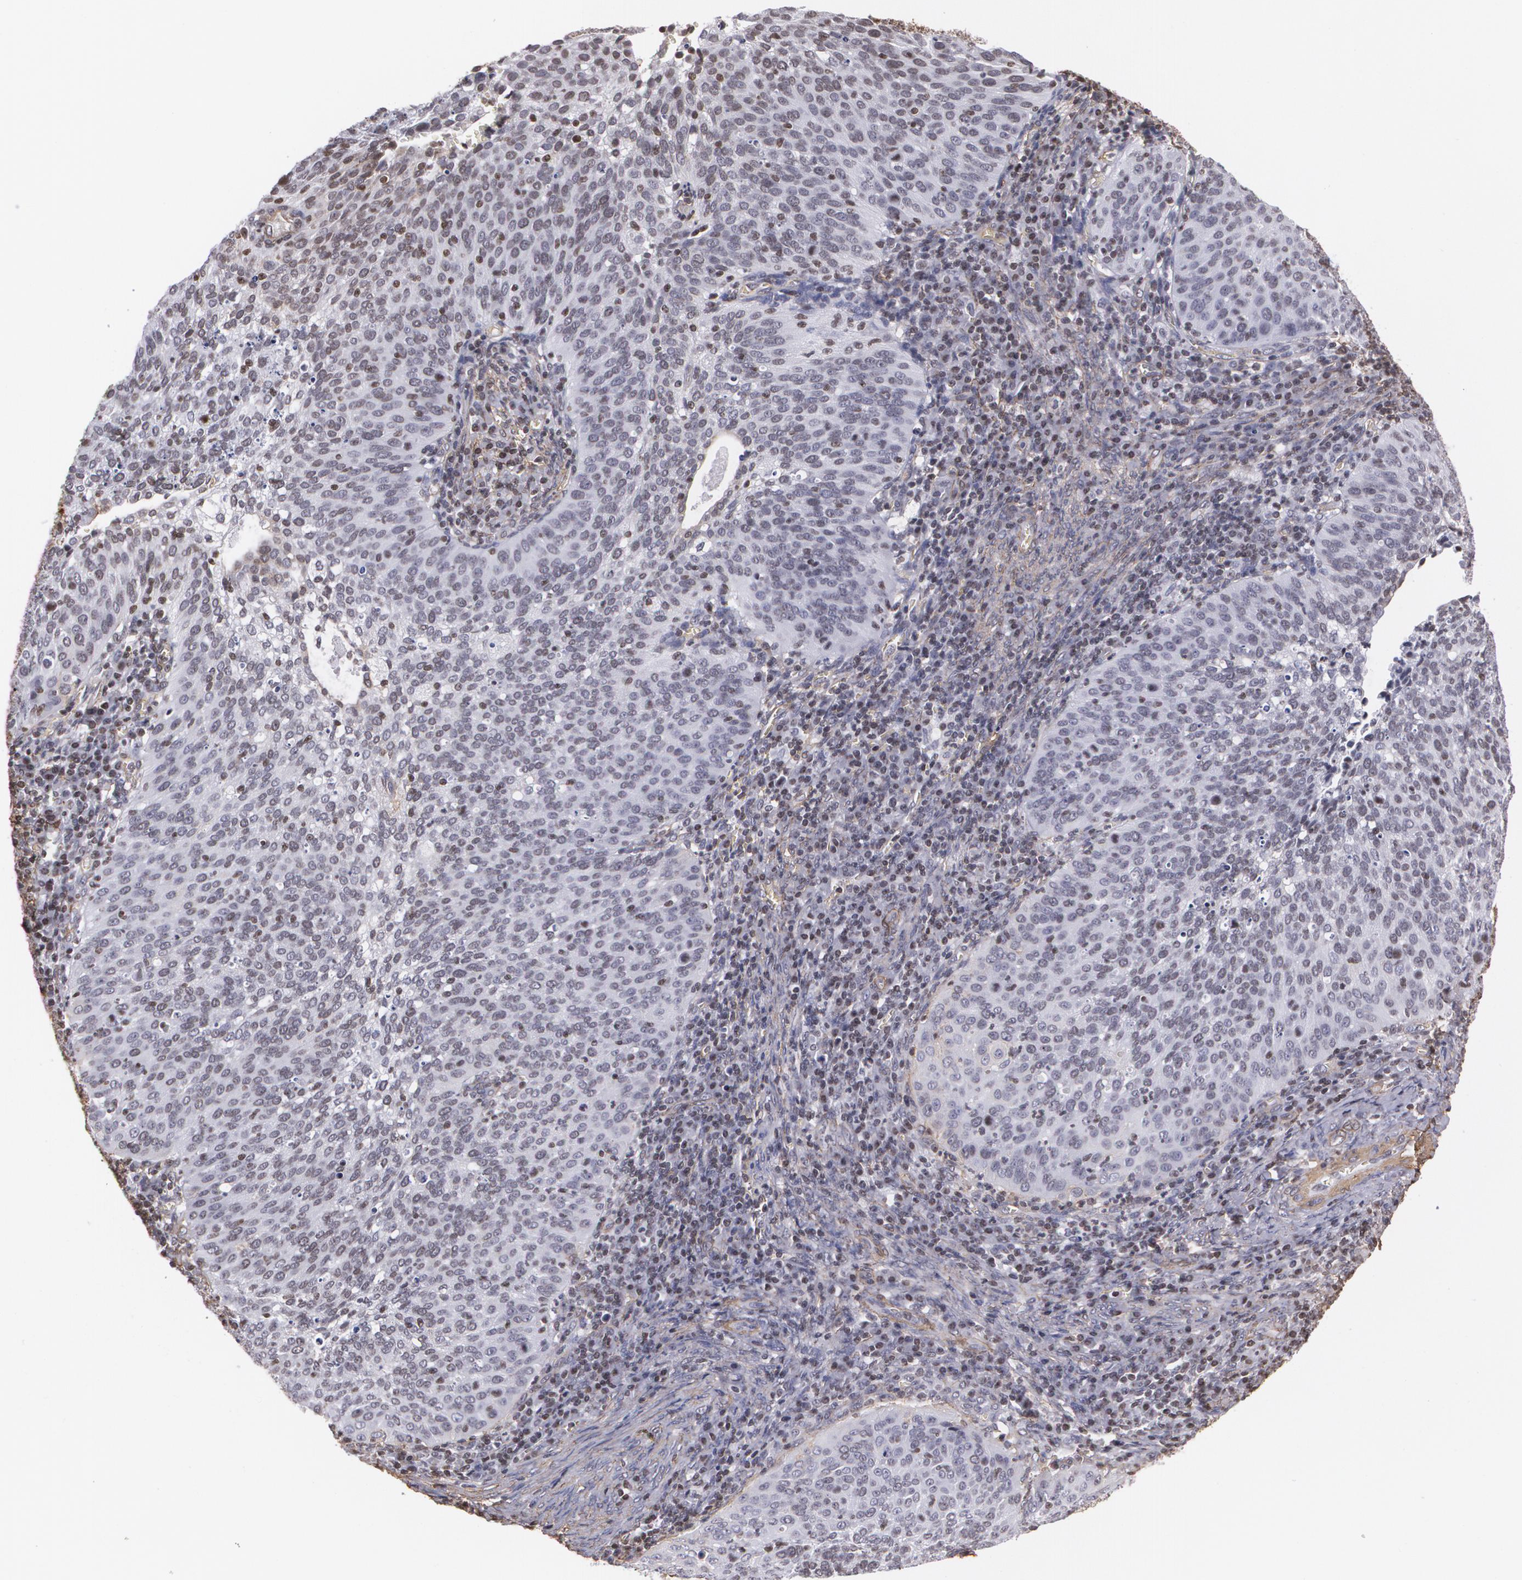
{"staining": {"intensity": "negative", "quantity": "none", "location": "none"}, "tissue": "cervical cancer", "cell_type": "Tumor cells", "image_type": "cancer", "snomed": [{"axis": "morphology", "description": "Squamous cell carcinoma, NOS"}, {"axis": "topography", "description": "Cervix"}], "caption": "A micrograph of cervical cancer stained for a protein exhibits no brown staining in tumor cells. The staining is performed using DAB (3,3'-diaminobenzidine) brown chromogen with nuclei counter-stained in using hematoxylin.", "gene": "VAMP1", "patient": {"sex": "female", "age": 39}}